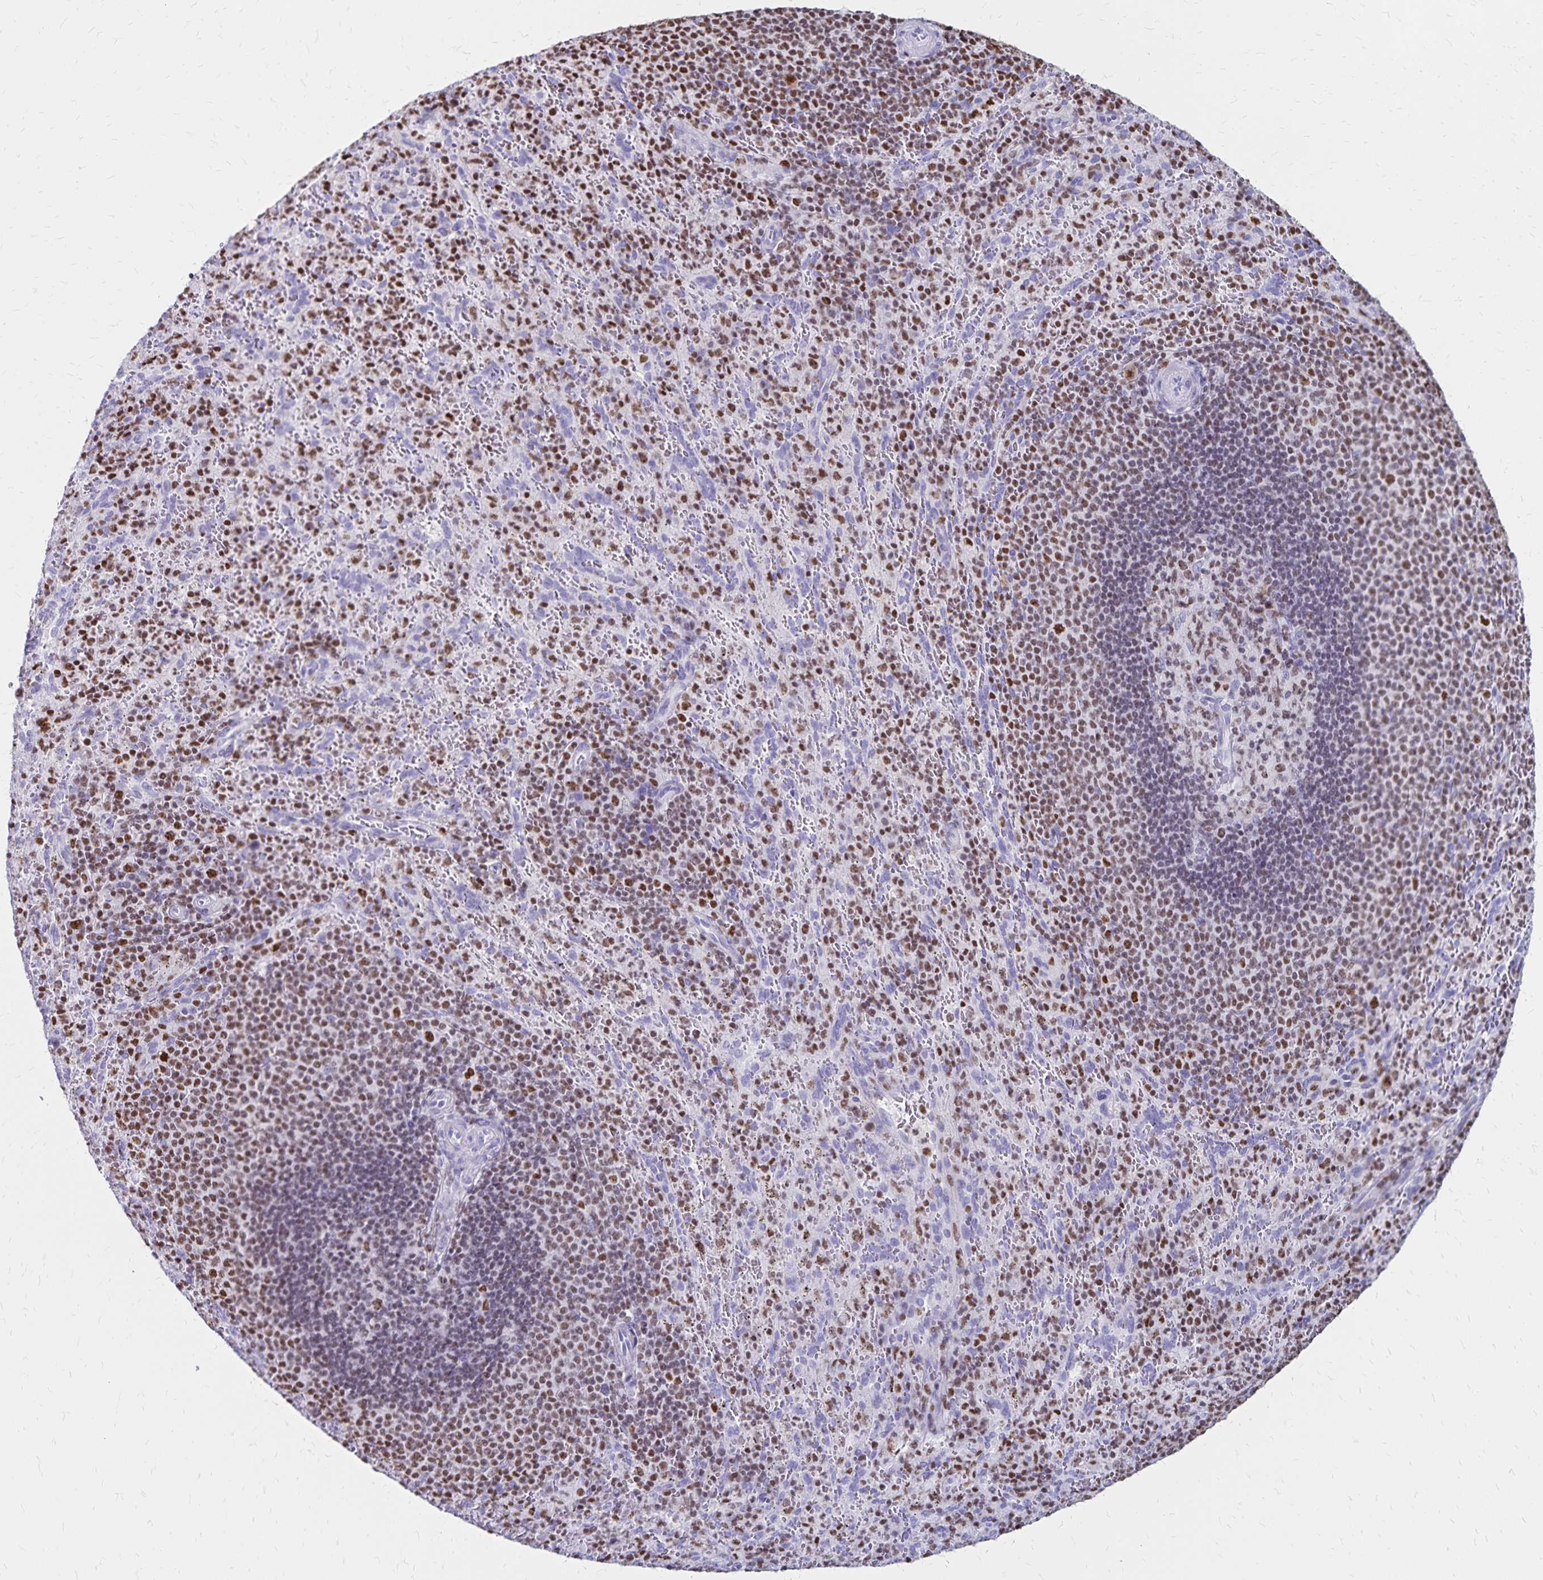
{"staining": {"intensity": "moderate", "quantity": ">75%", "location": "nuclear"}, "tissue": "spleen", "cell_type": "Cells in red pulp", "image_type": "normal", "snomed": [{"axis": "morphology", "description": "Normal tissue, NOS"}, {"axis": "topography", "description": "Spleen"}], "caption": "Spleen stained with a brown dye reveals moderate nuclear positive staining in approximately >75% of cells in red pulp.", "gene": "IKZF1", "patient": {"sex": "male", "age": 57}}